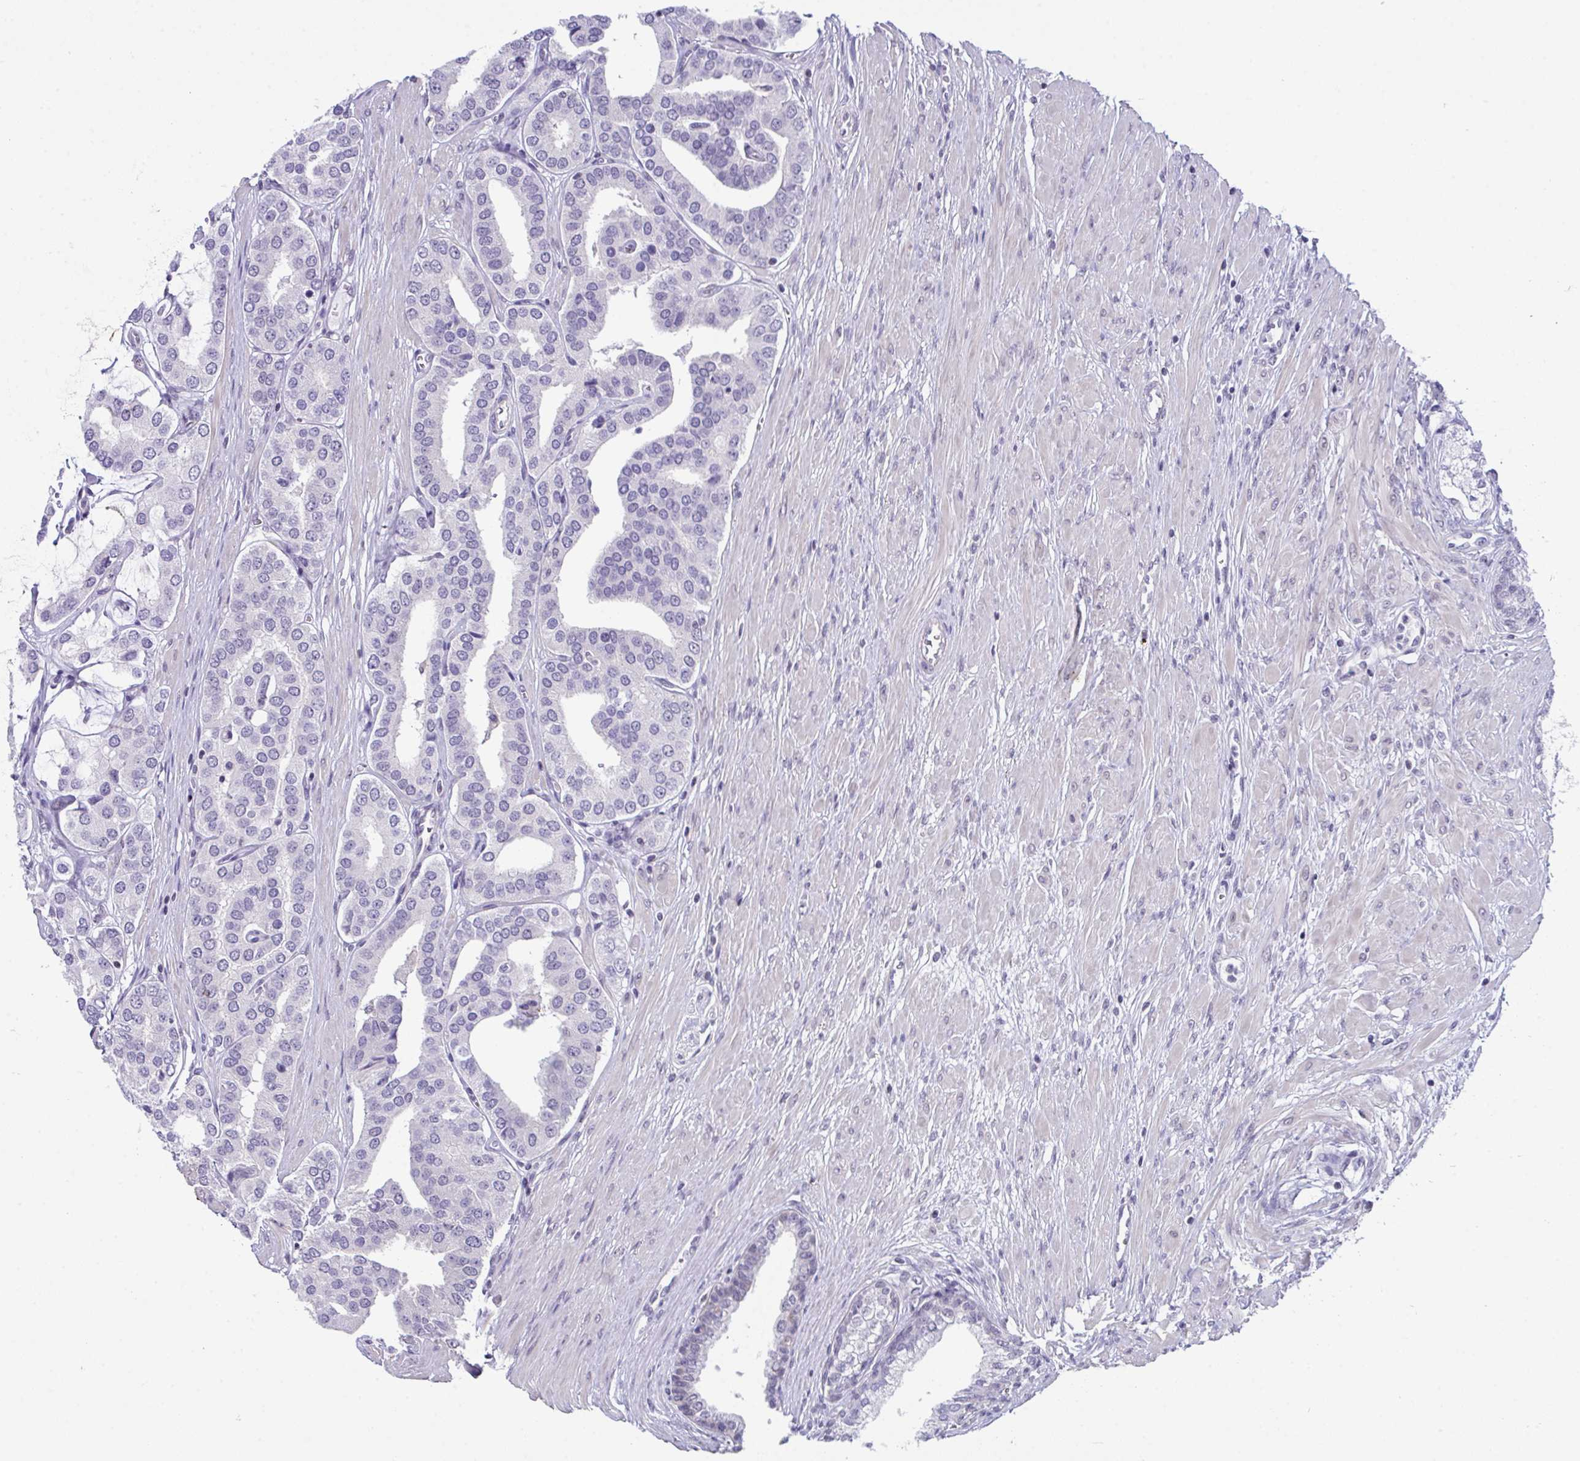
{"staining": {"intensity": "negative", "quantity": "none", "location": "none"}, "tissue": "prostate cancer", "cell_type": "Tumor cells", "image_type": "cancer", "snomed": [{"axis": "morphology", "description": "Adenocarcinoma, High grade"}, {"axis": "topography", "description": "Prostate"}], "caption": "Tumor cells are negative for brown protein staining in adenocarcinoma (high-grade) (prostate).", "gene": "ATP6V0D2", "patient": {"sex": "male", "age": 58}}